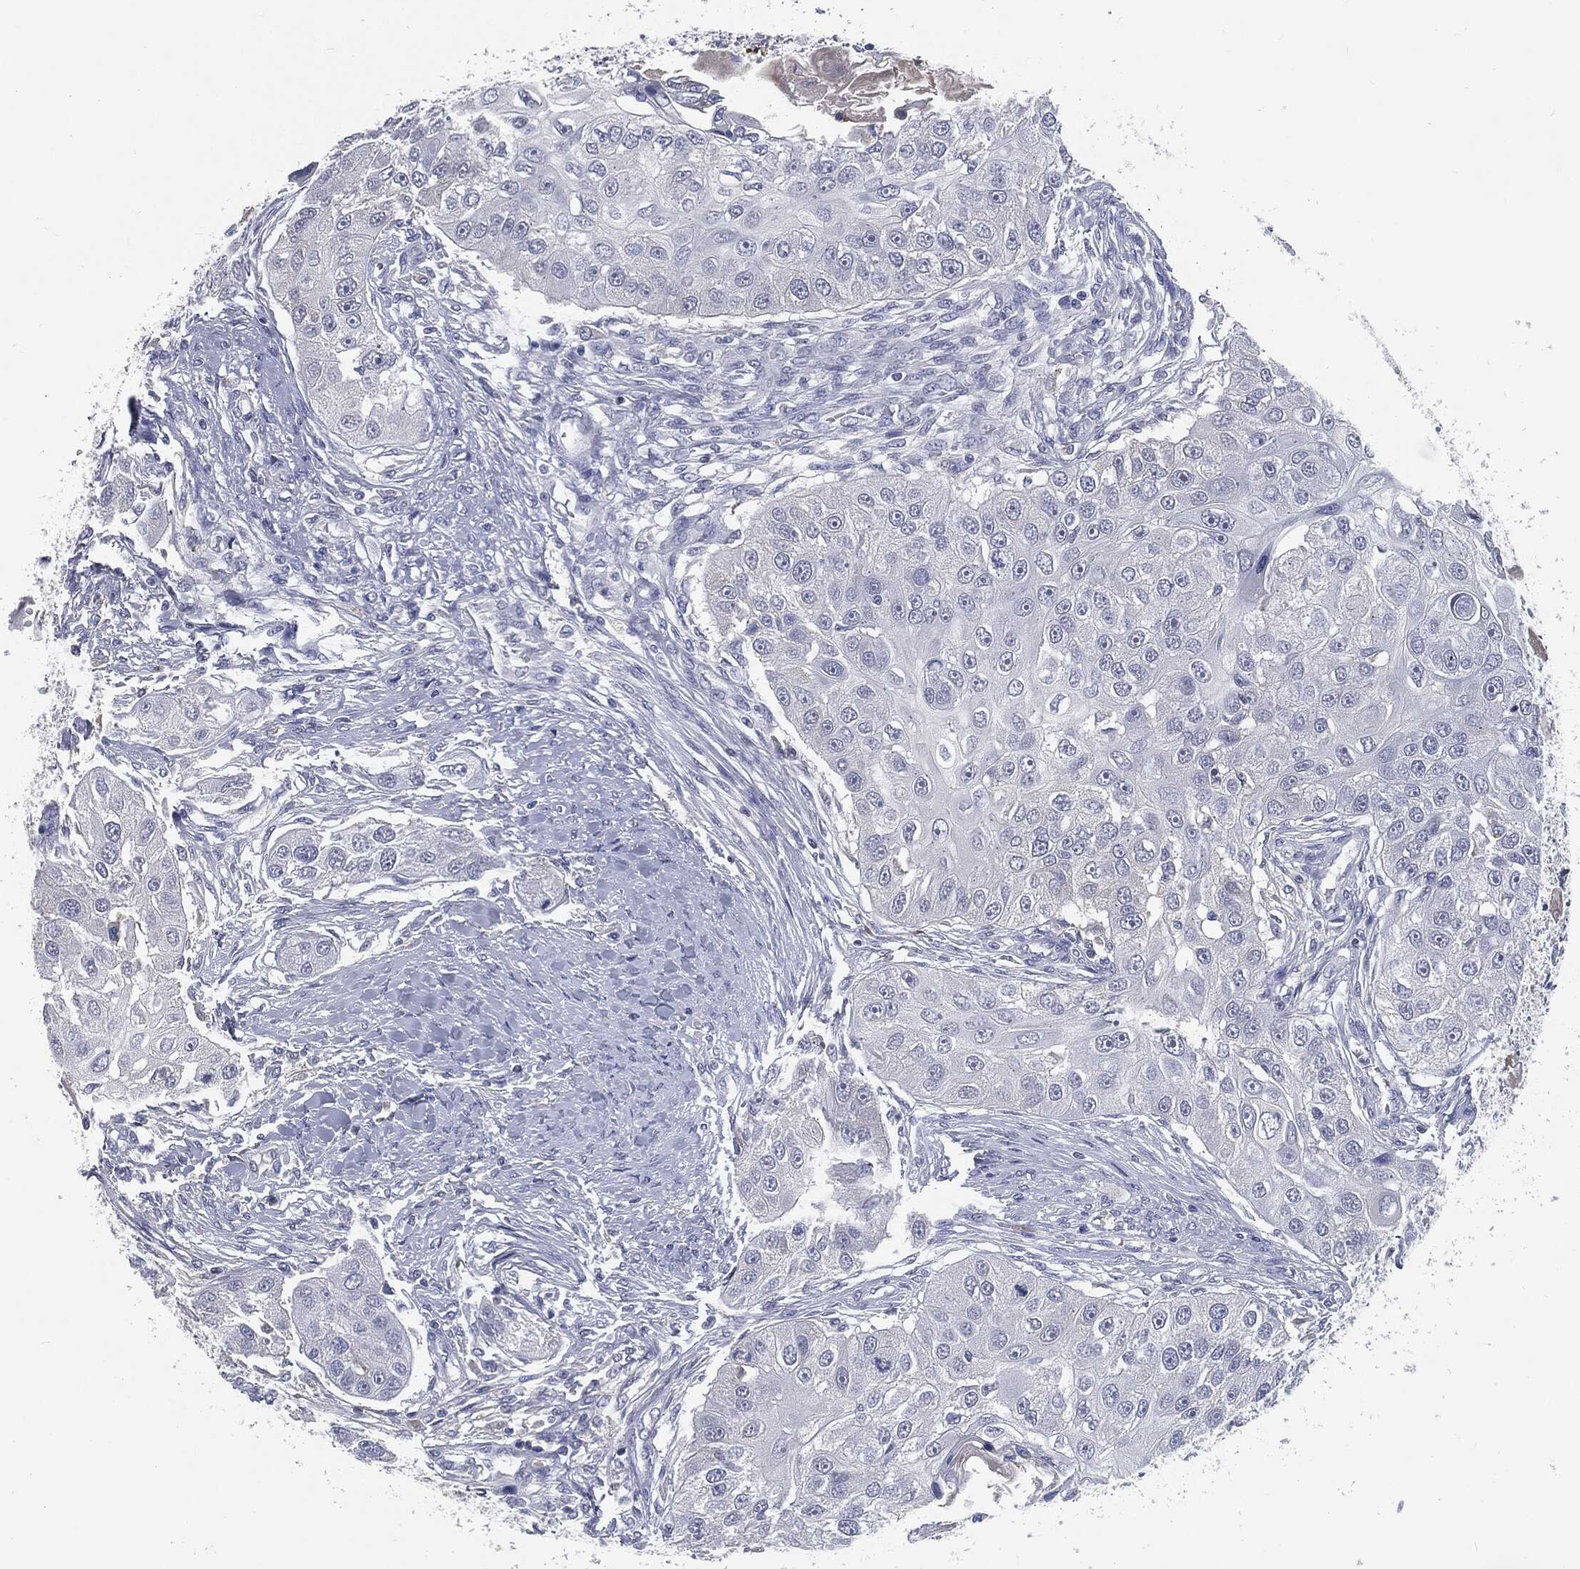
{"staining": {"intensity": "negative", "quantity": "none", "location": "none"}, "tissue": "head and neck cancer", "cell_type": "Tumor cells", "image_type": "cancer", "snomed": [{"axis": "morphology", "description": "Normal tissue, NOS"}, {"axis": "morphology", "description": "Squamous cell carcinoma, NOS"}, {"axis": "topography", "description": "Skeletal muscle"}, {"axis": "topography", "description": "Head-Neck"}], "caption": "Squamous cell carcinoma (head and neck) was stained to show a protein in brown. There is no significant expression in tumor cells. (DAB (3,3'-diaminobenzidine) immunohistochemistry (IHC) with hematoxylin counter stain).", "gene": "MST1", "patient": {"sex": "male", "age": 51}}